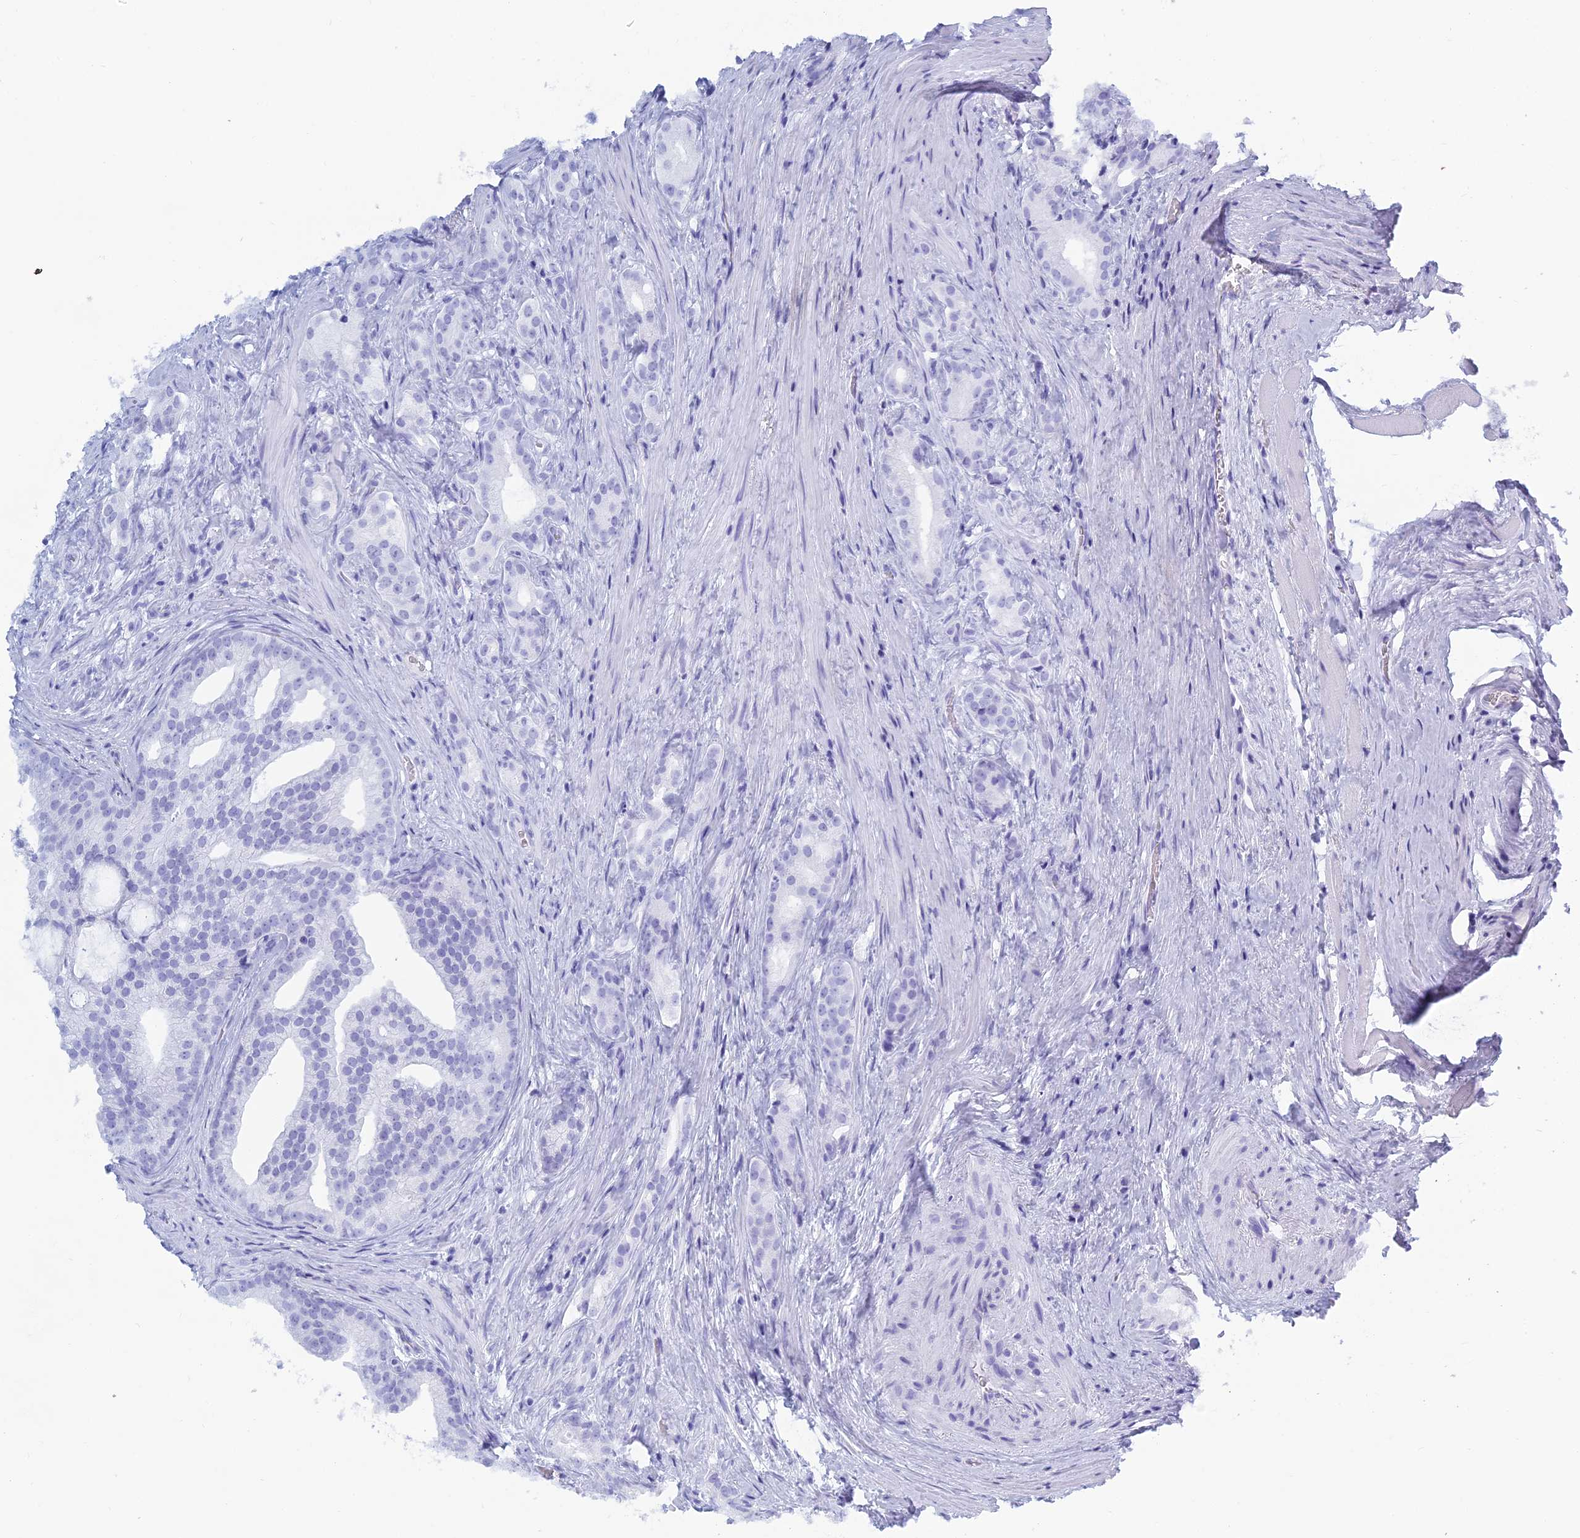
{"staining": {"intensity": "negative", "quantity": "none", "location": "none"}, "tissue": "prostate cancer", "cell_type": "Tumor cells", "image_type": "cancer", "snomed": [{"axis": "morphology", "description": "Adenocarcinoma, Low grade"}, {"axis": "topography", "description": "Prostate"}], "caption": "There is no significant positivity in tumor cells of prostate cancer (low-grade adenocarcinoma). The staining was performed using DAB (3,3'-diaminobenzidine) to visualize the protein expression in brown, while the nuclei were stained in blue with hematoxylin (Magnification: 20x).", "gene": "MUC13", "patient": {"sex": "male", "age": 71}}